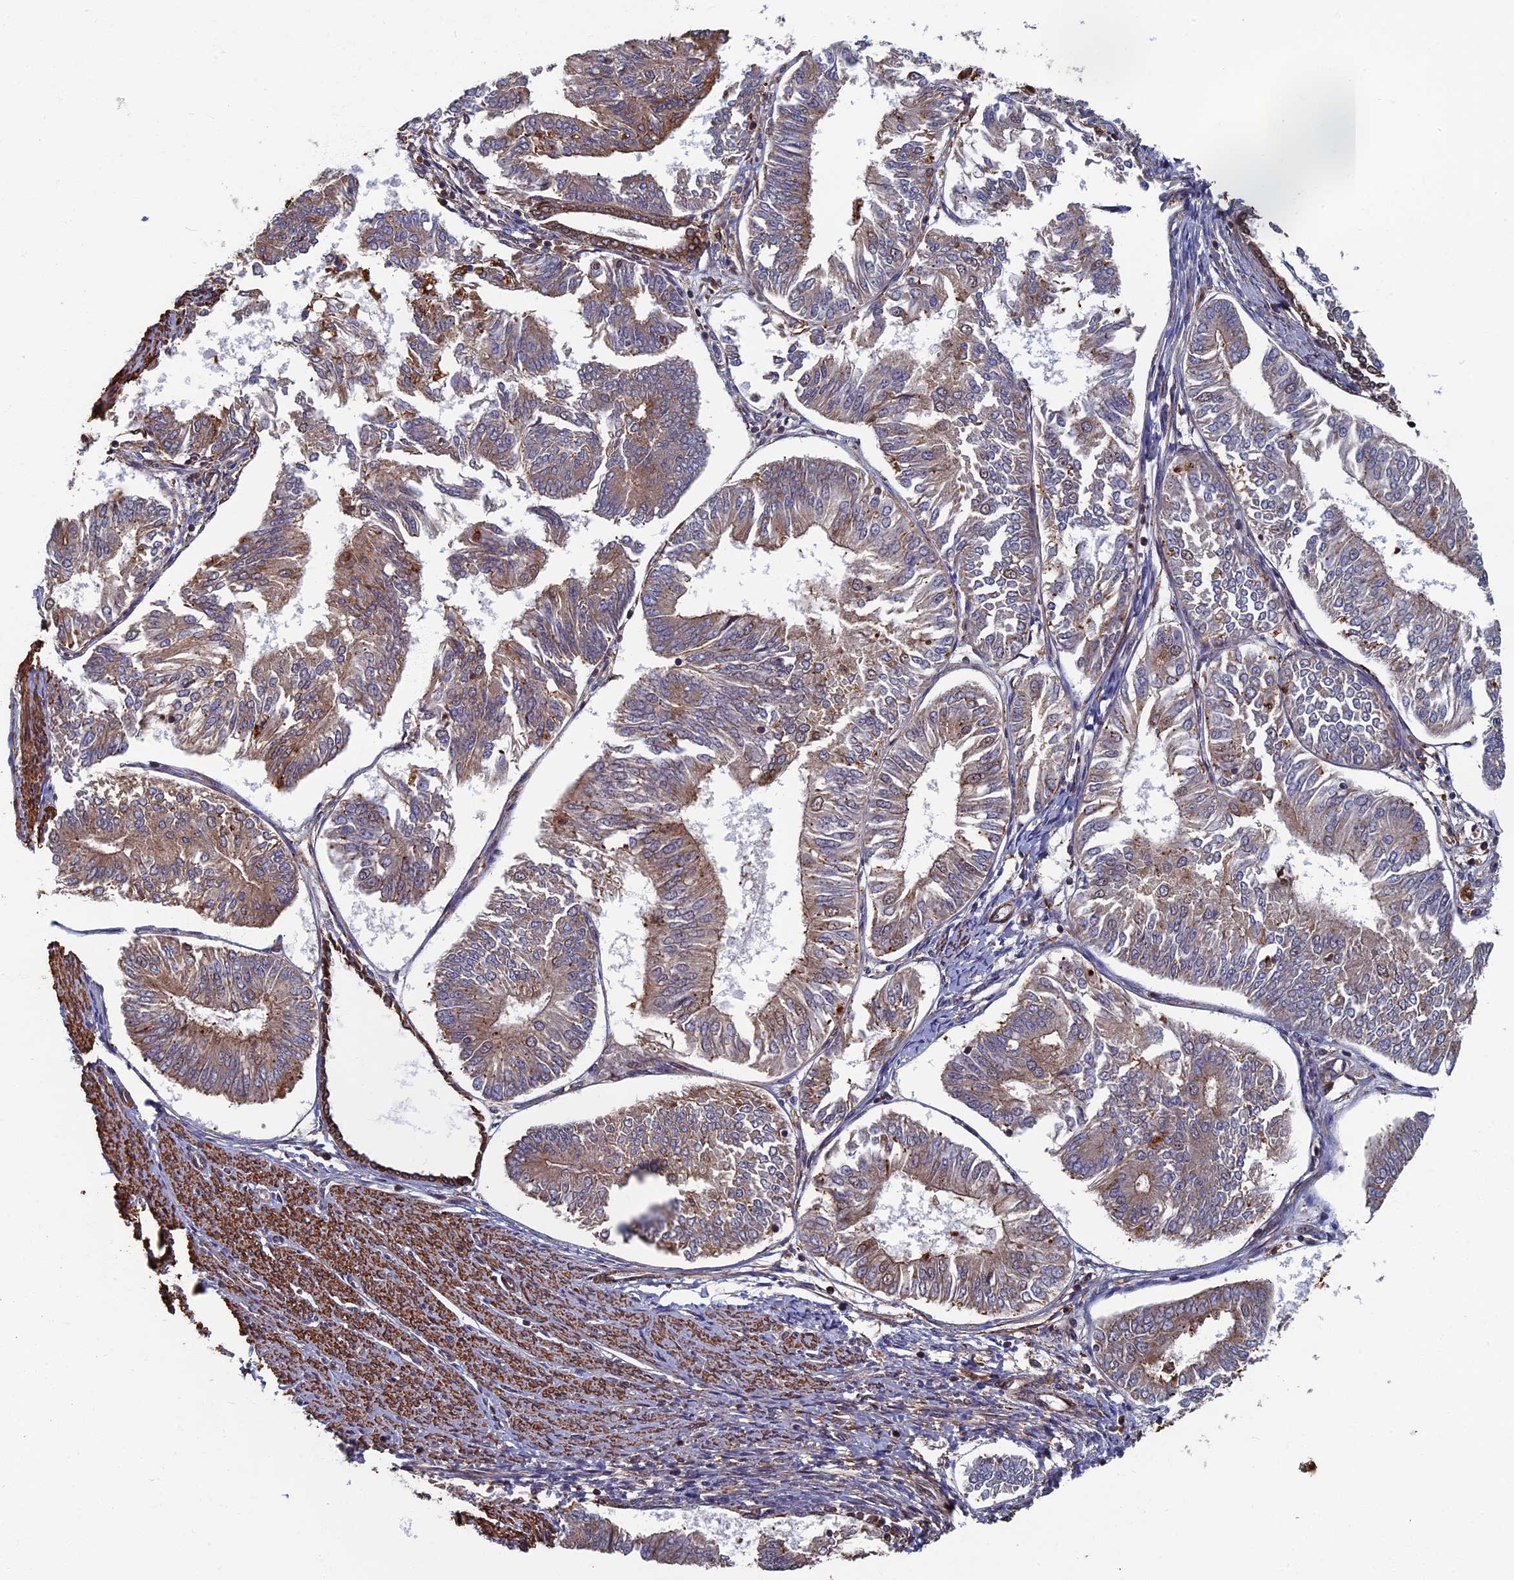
{"staining": {"intensity": "weak", "quantity": ">75%", "location": "cytoplasmic/membranous"}, "tissue": "endometrial cancer", "cell_type": "Tumor cells", "image_type": "cancer", "snomed": [{"axis": "morphology", "description": "Adenocarcinoma, NOS"}, {"axis": "topography", "description": "Endometrium"}], "caption": "Brown immunohistochemical staining in endometrial adenocarcinoma exhibits weak cytoplasmic/membranous staining in about >75% of tumor cells.", "gene": "CTDP1", "patient": {"sex": "female", "age": 58}}